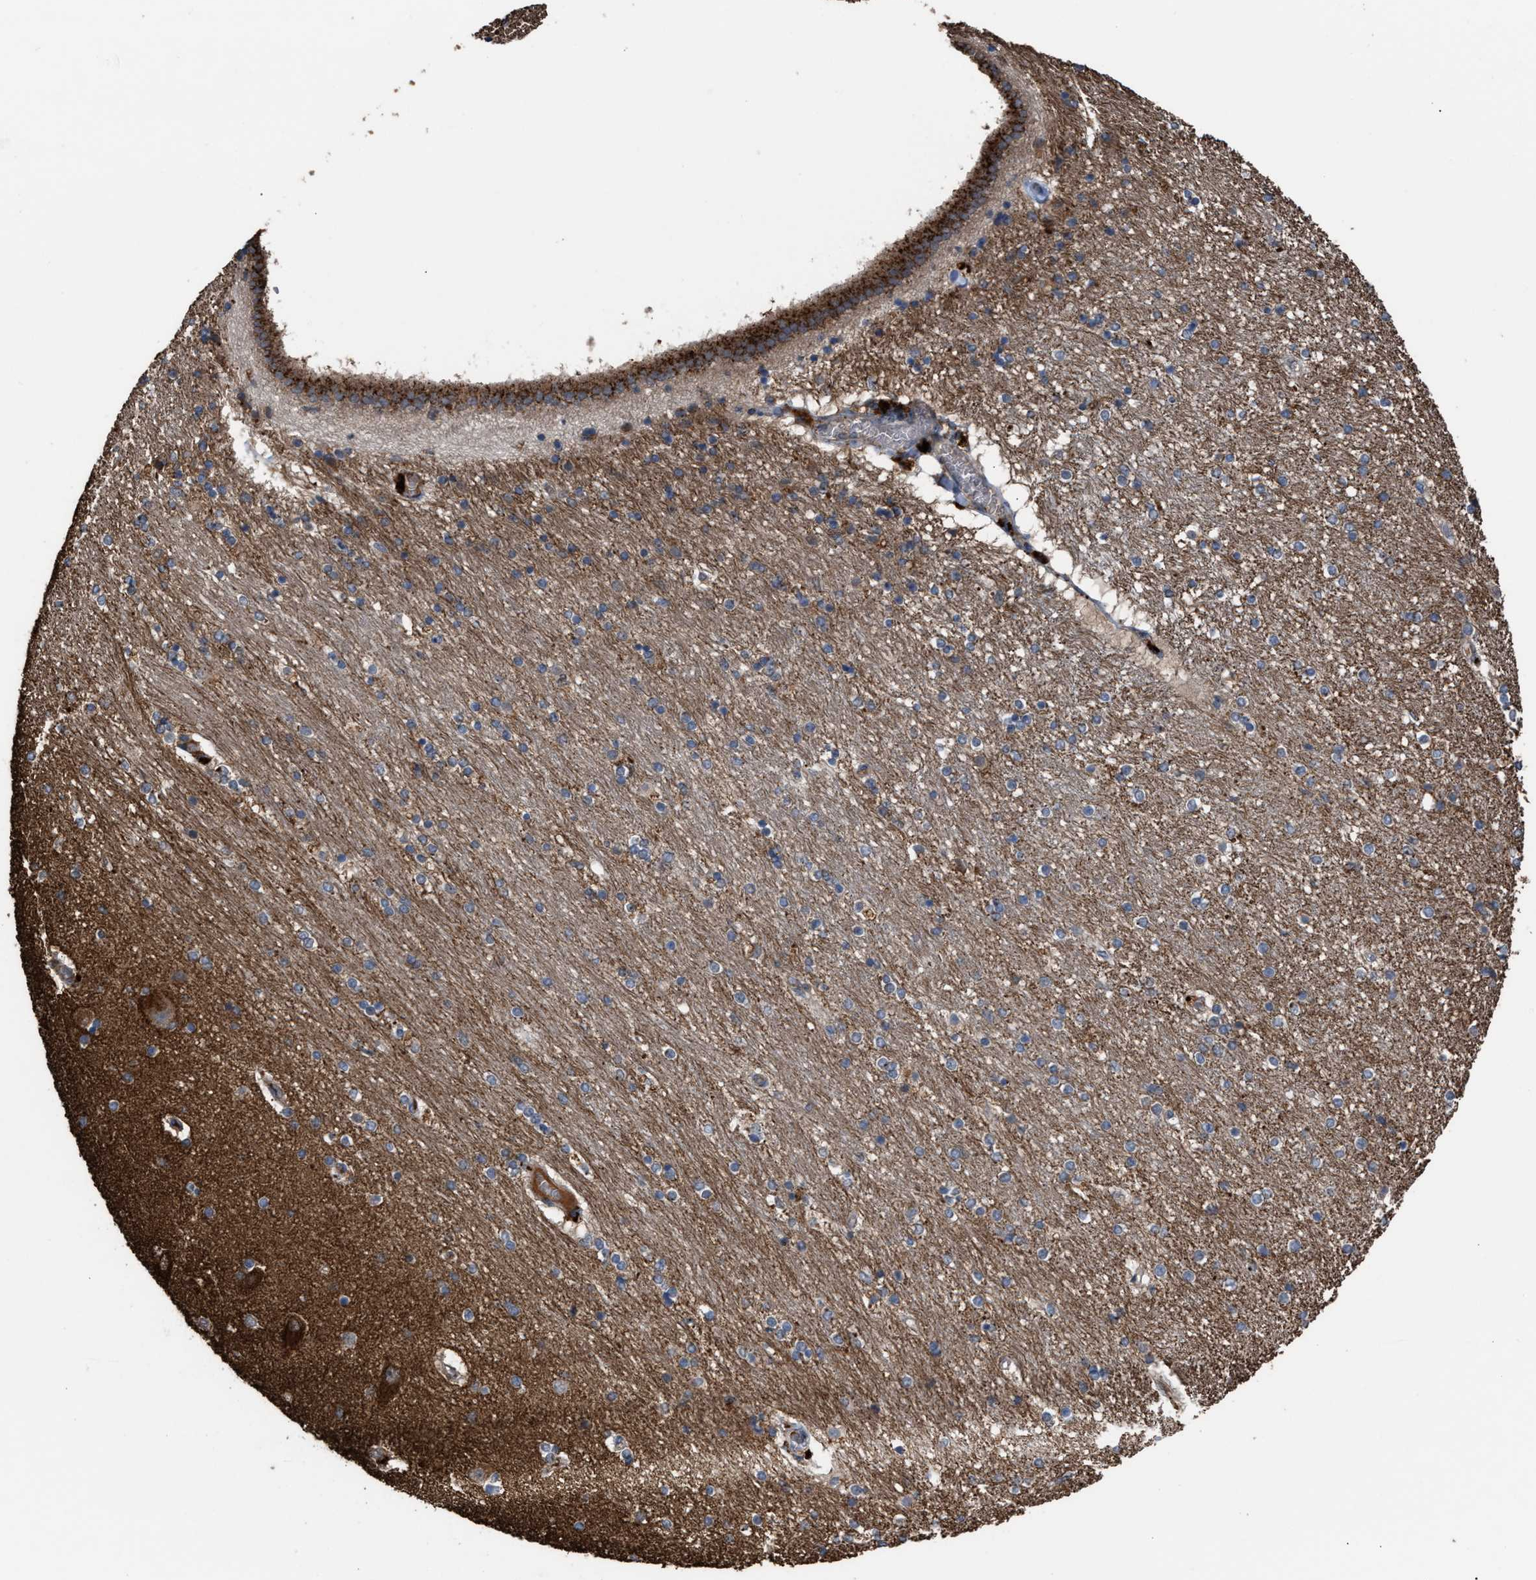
{"staining": {"intensity": "moderate", "quantity": "25%-75%", "location": "cytoplasmic/membranous"}, "tissue": "hippocampus", "cell_type": "Glial cells", "image_type": "normal", "snomed": [{"axis": "morphology", "description": "Normal tissue, NOS"}, {"axis": "topography", "description": "Hippocampus"}], "caption": "Unremarkable hippocampus reveals moderate cytoplasmic/membranous positivity in about 25%-75% of glial cells, visualized by immunohistochemistry. (brown staining indicates protein expression, while blue staining denotes nuclei).", "gene": "ELMO3", "patient": {"sex": "female", "age": 54}}